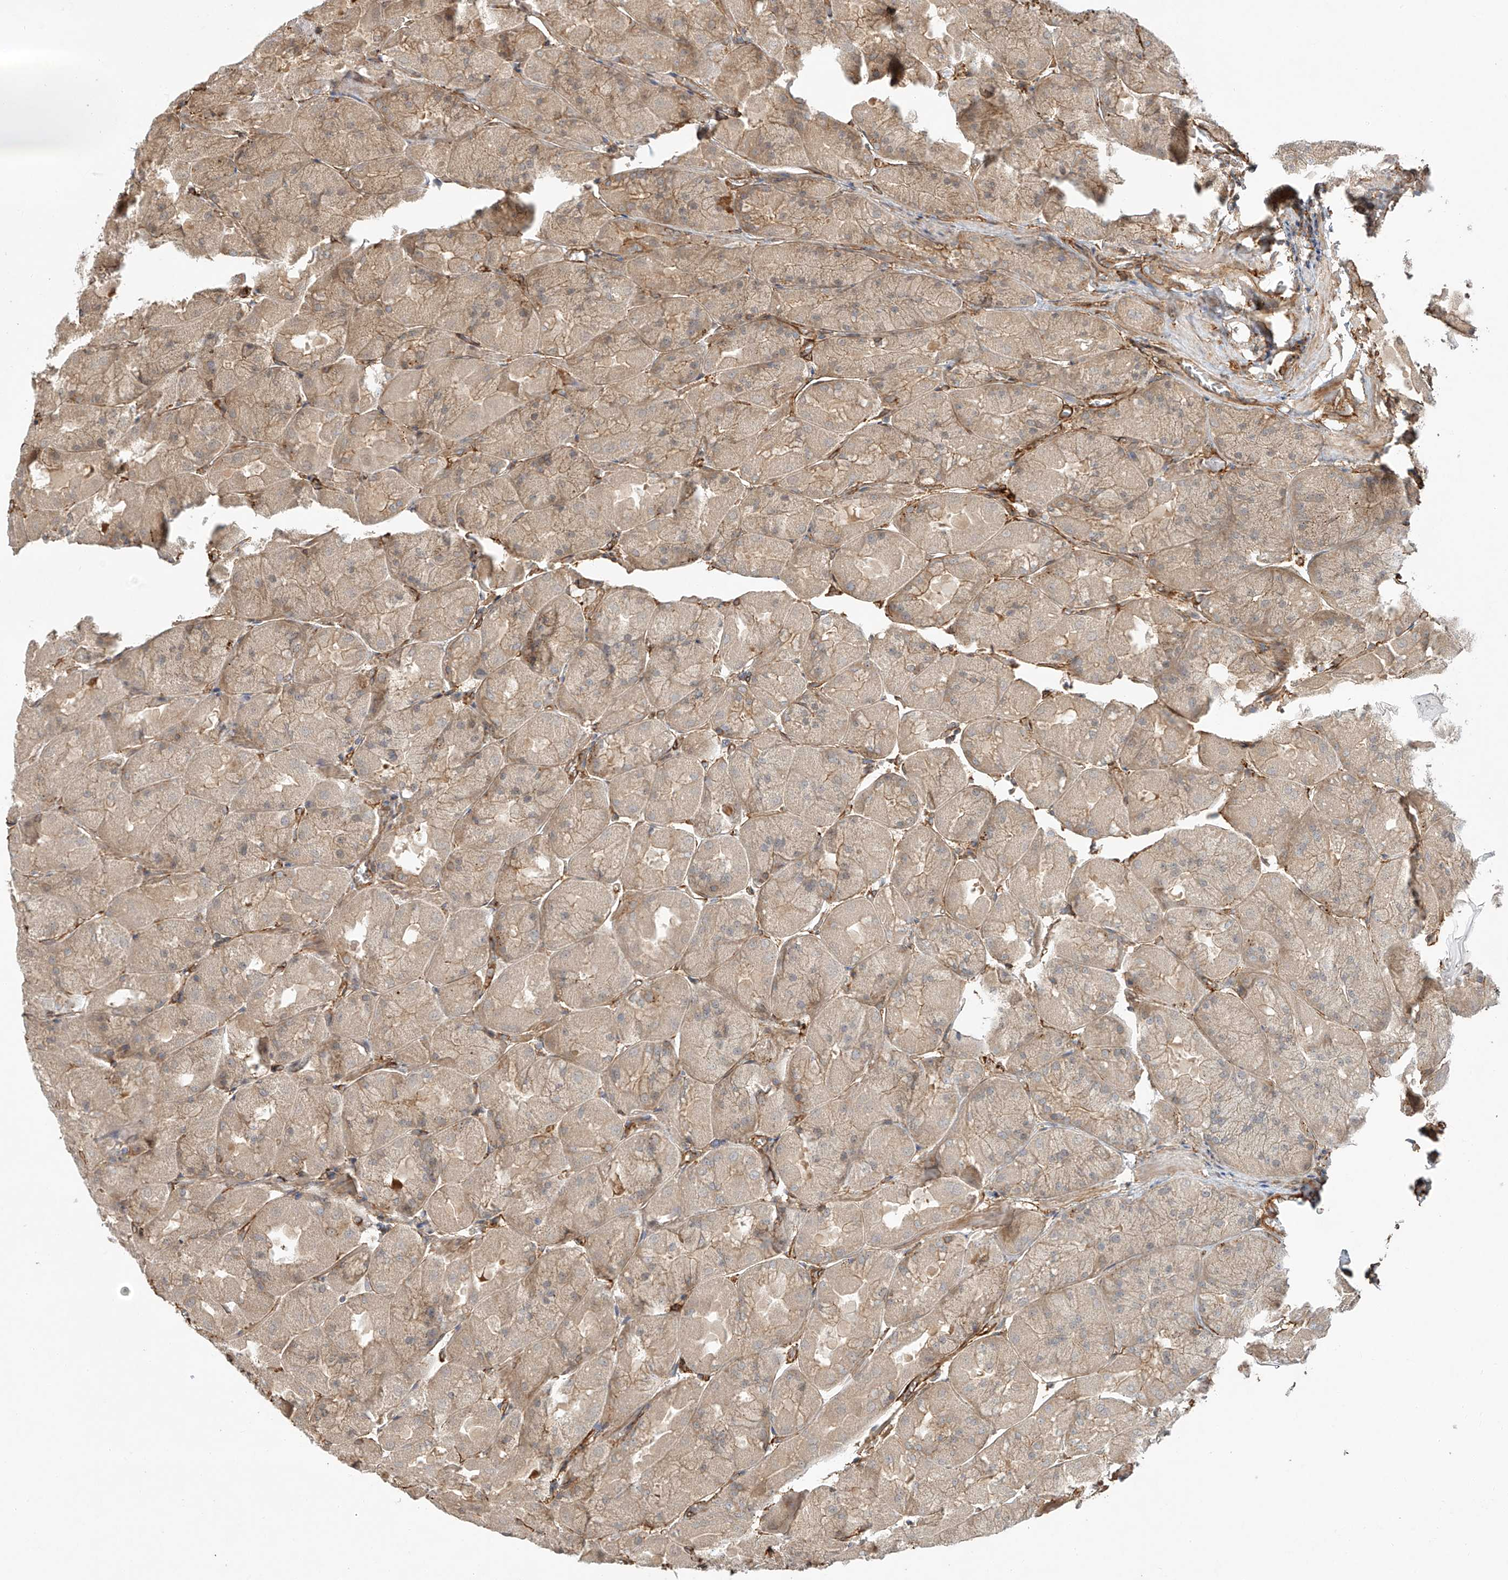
{"staining": {"intensity": "weak", "quantity": ">75%", "location": "cytoplasmic/membranous"}, "tissue": "stomach", "cell_type": "Glandular cells", "image_type": "normal", "snomed": [{"axis": "morphology", "description": "Normal tissue, NOS"}, {"axis": "topography", "description": "Stomach"}], "caption": "Glandular cells show low levels of weak cytoplasmic/membranous expression in approximately >75% of cells in normal stomach. The staining was performed using DAB to visualize the protein expression in brown, while the nuclei were stained in blue with hematoxylin (Magnification: 20x).", "gene": "CSMD3", "patient": {"sex": "female", "age": 61}}